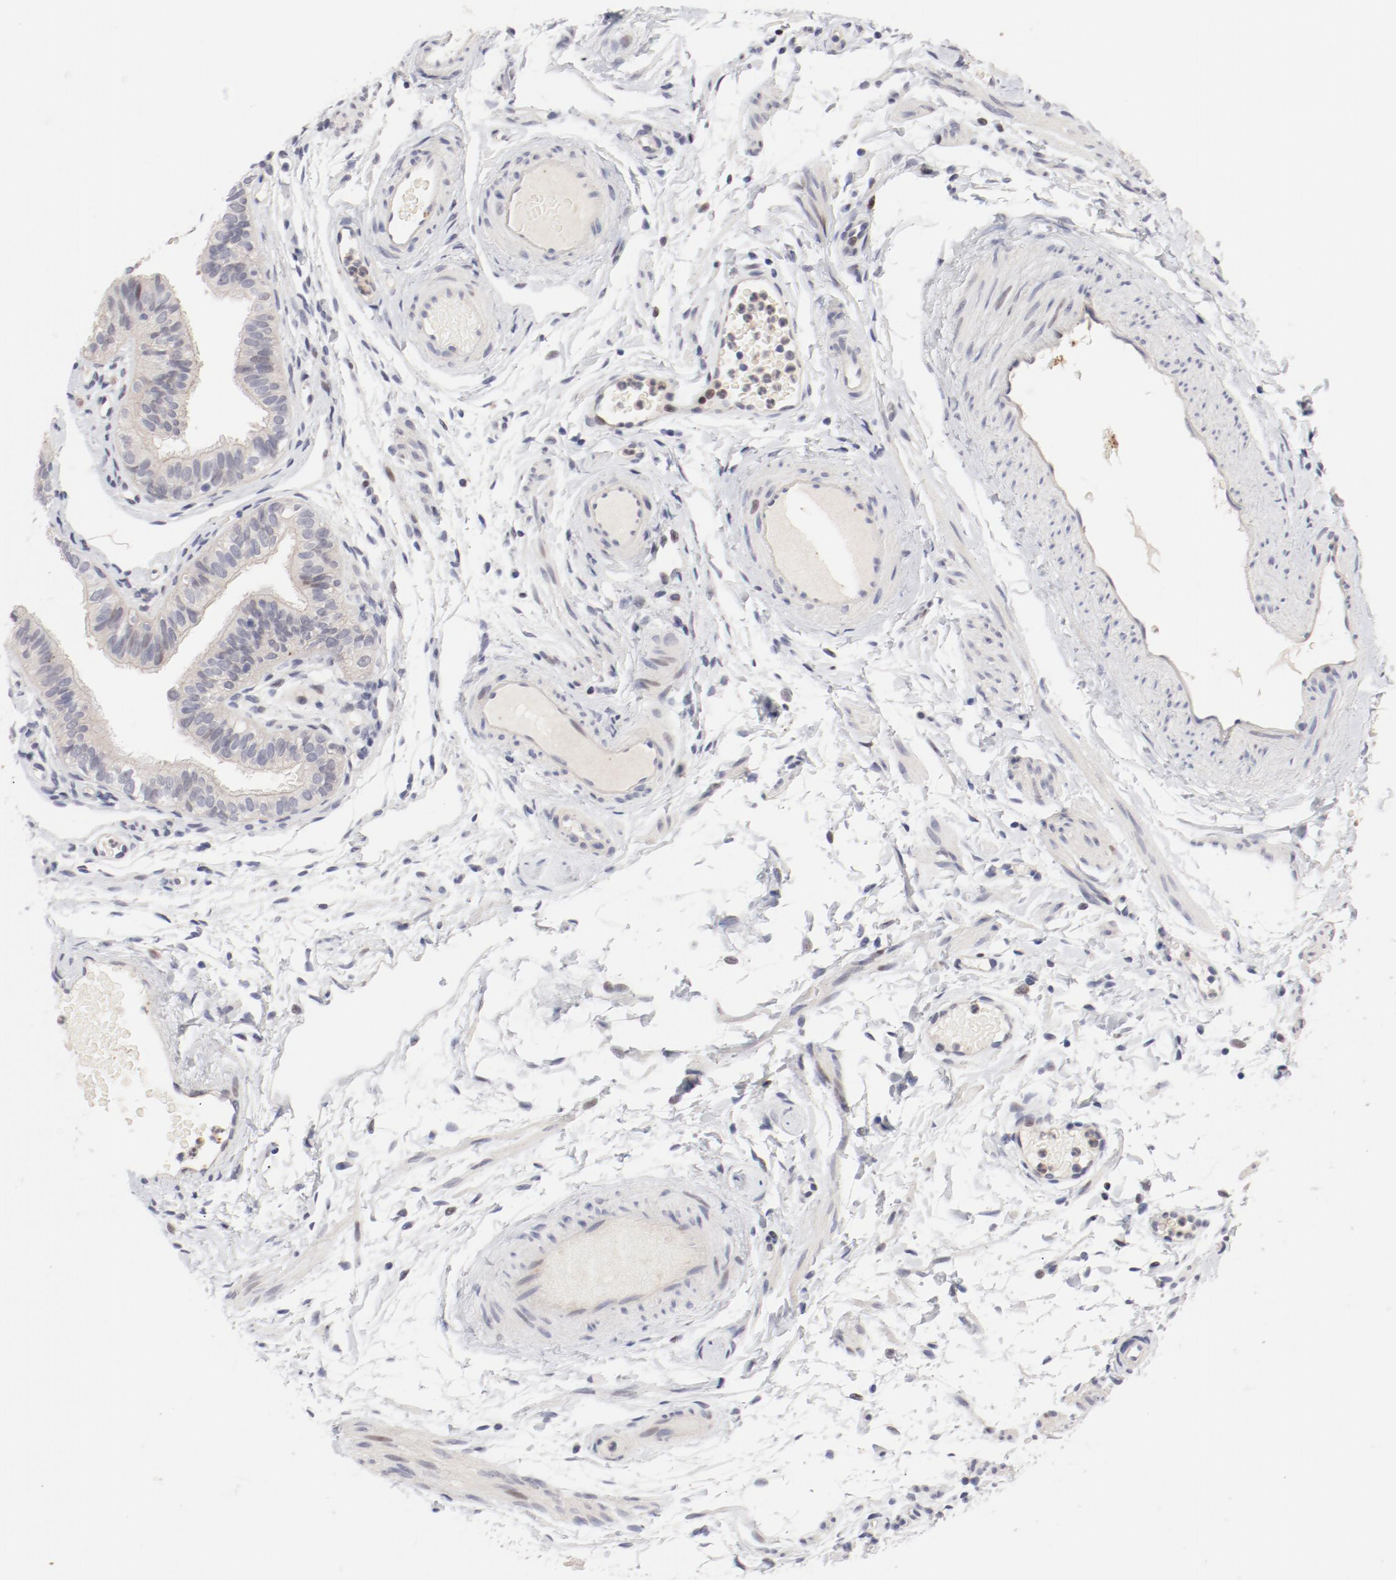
{"staining": {"intensity": "weak", "quantity": "25%-75%", "location": "nuclear"}, "tissue": "fallopian tube", "cell_type": "Glandular cells", "image_type": "normal", "snomed": [{"axis": "morphology", "description": "Normal tissue, NOS"}, {"axis": "morphology", "description": "Dermoid, NOS"}, {"axis": "topography", "description": "Fallopian tube"}], "caption": "Immunohistochemistry (IHC) (DAB) staining of normal fallopian tube displays weak nuclear protein staining in about 25%-75% of glandular cells. Nuclei are stained in blue.", "gene": "FSCB", "patient": {"sex": "female", "age": 33}}